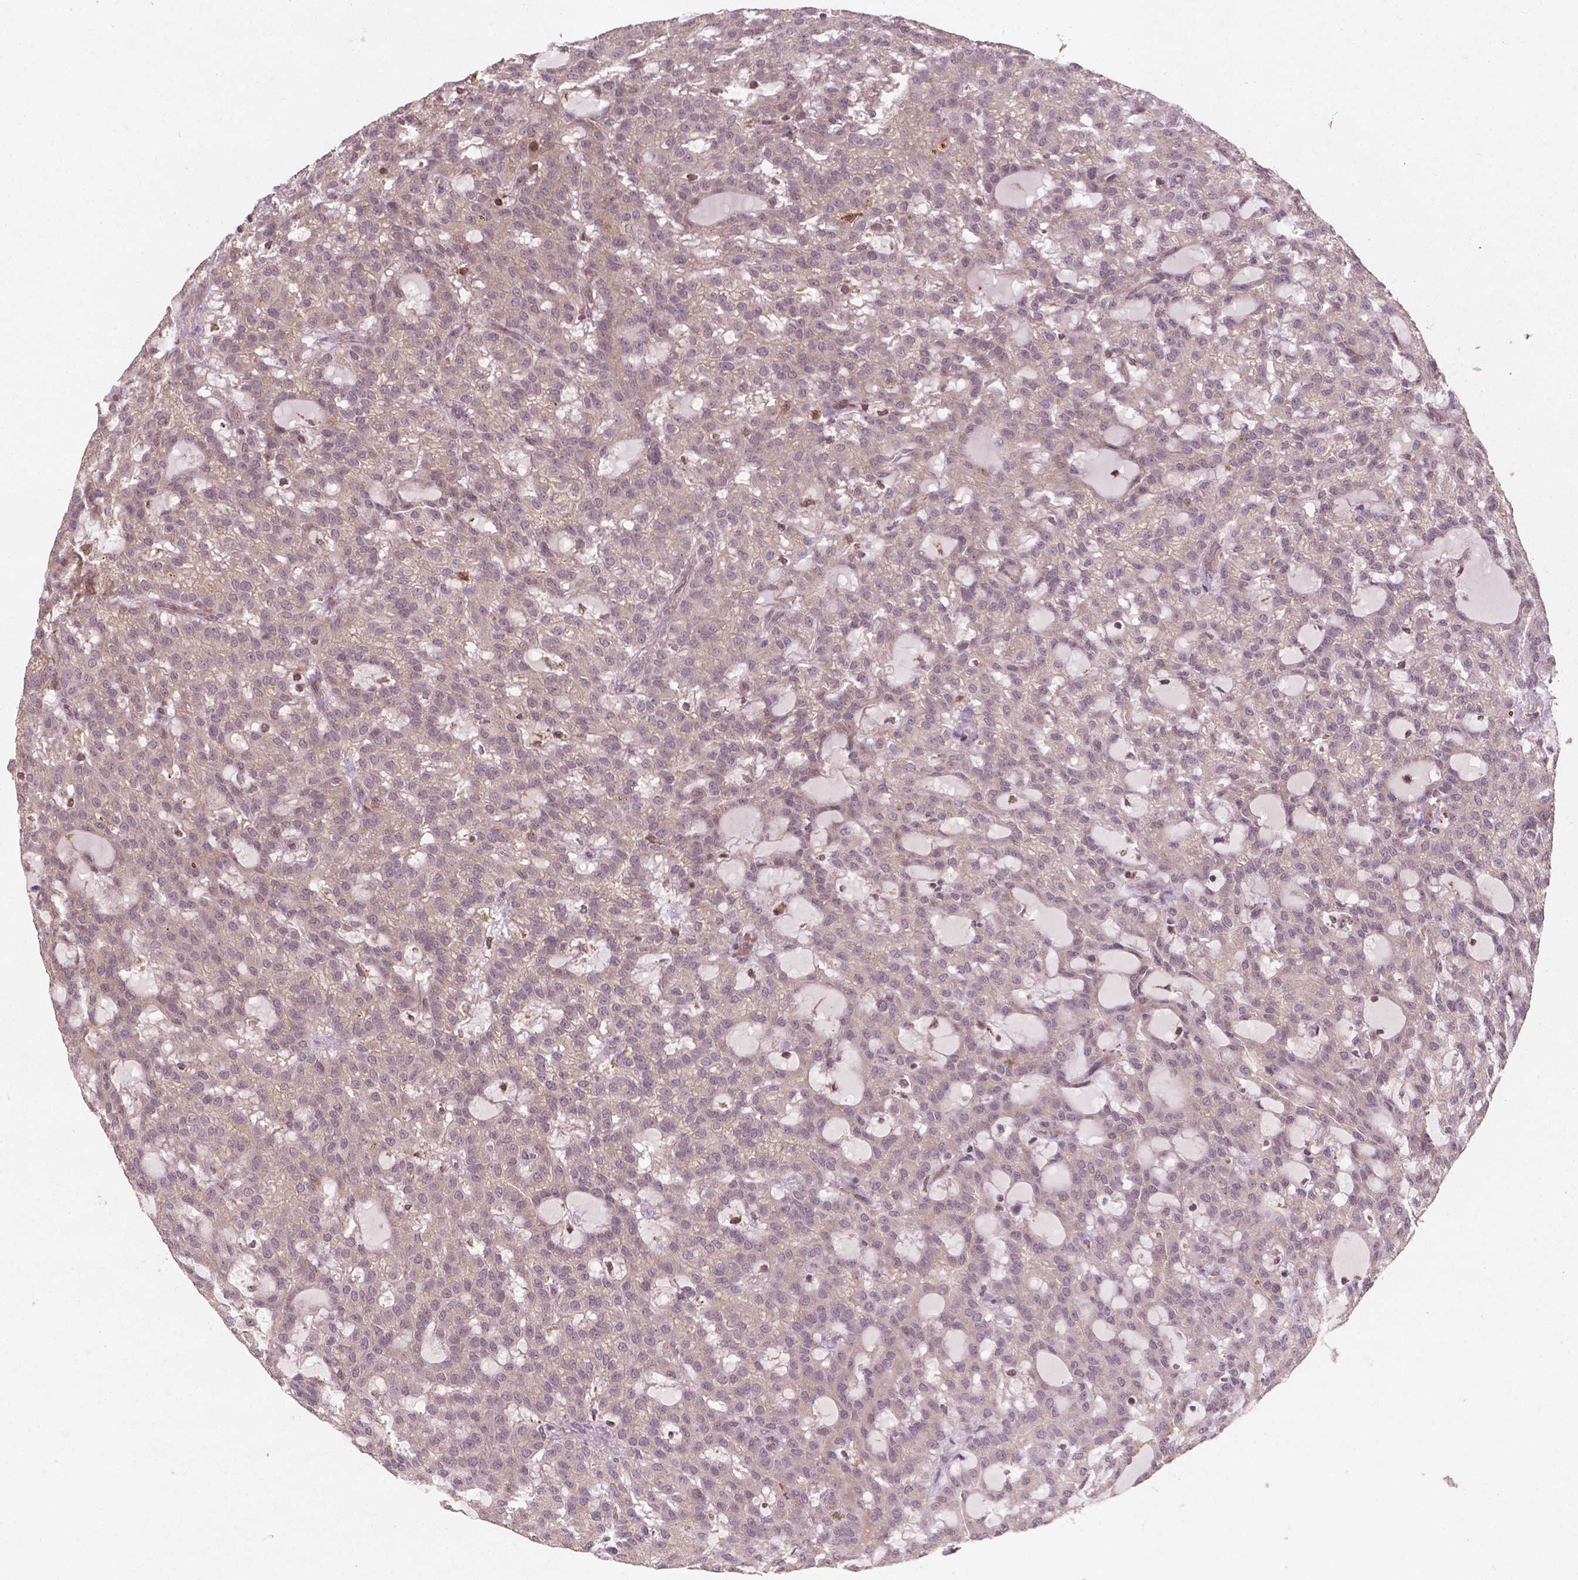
{"staining": {"intensity": "negative", "quantity": "none", "location": "none"}, "tissue": "renal cancer", "cell_type": "Tumor cells", "image_type": "cancer", "snomed": [{"axis": "morphology", "description": "Adenocarcinoma, NOS"}, {"axis": "topography", "description": "Kidney"}], "caption": "A high-resolution histopathology image shows IHC staining of adenocarcinoma (renal), which exhibits no significant staining in tumor cells.", "gene": "CYFIP2", "patient": {"sex": "male", "age": 63}}